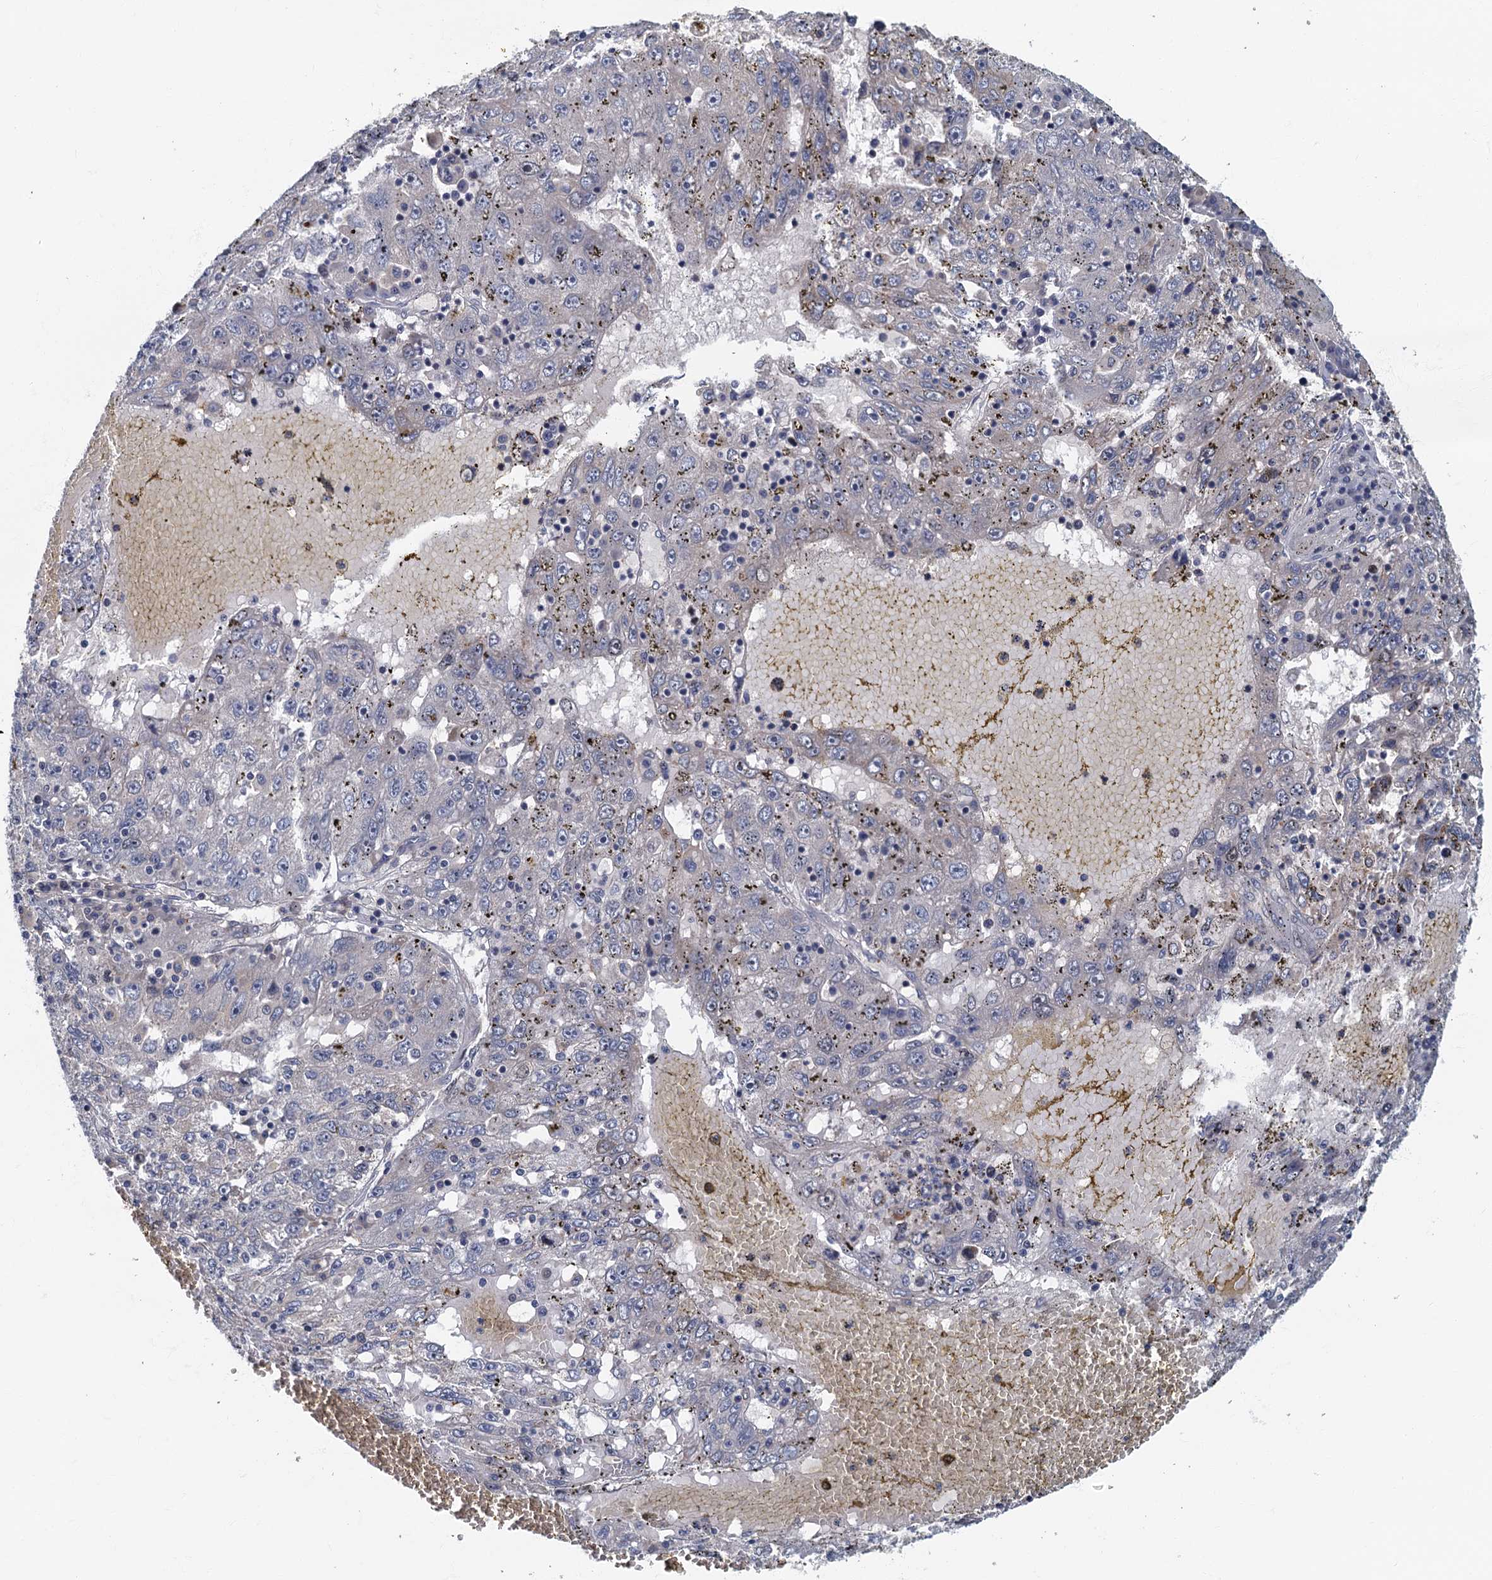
{"staining": {"intensity": "negative", "quantity": "none", "location": "none"}, "tissue": "liver cancer", "cell_type": "Tumor cells", "image_type": "cancer", "snomed": [{"axis": "morphology", "description": "Carcinoma, Hepatocellular, NOS"}, {"axis": "topography", "description": "Liver"}], "caption": "Human hepatocellular carcinoma (liver) stained for a protein using immunohistochemistry (IHC) demonstrates no staining in tumor cells.", "gene": "CKAP2L", "patient": {"sex": "male", "age": 49}}